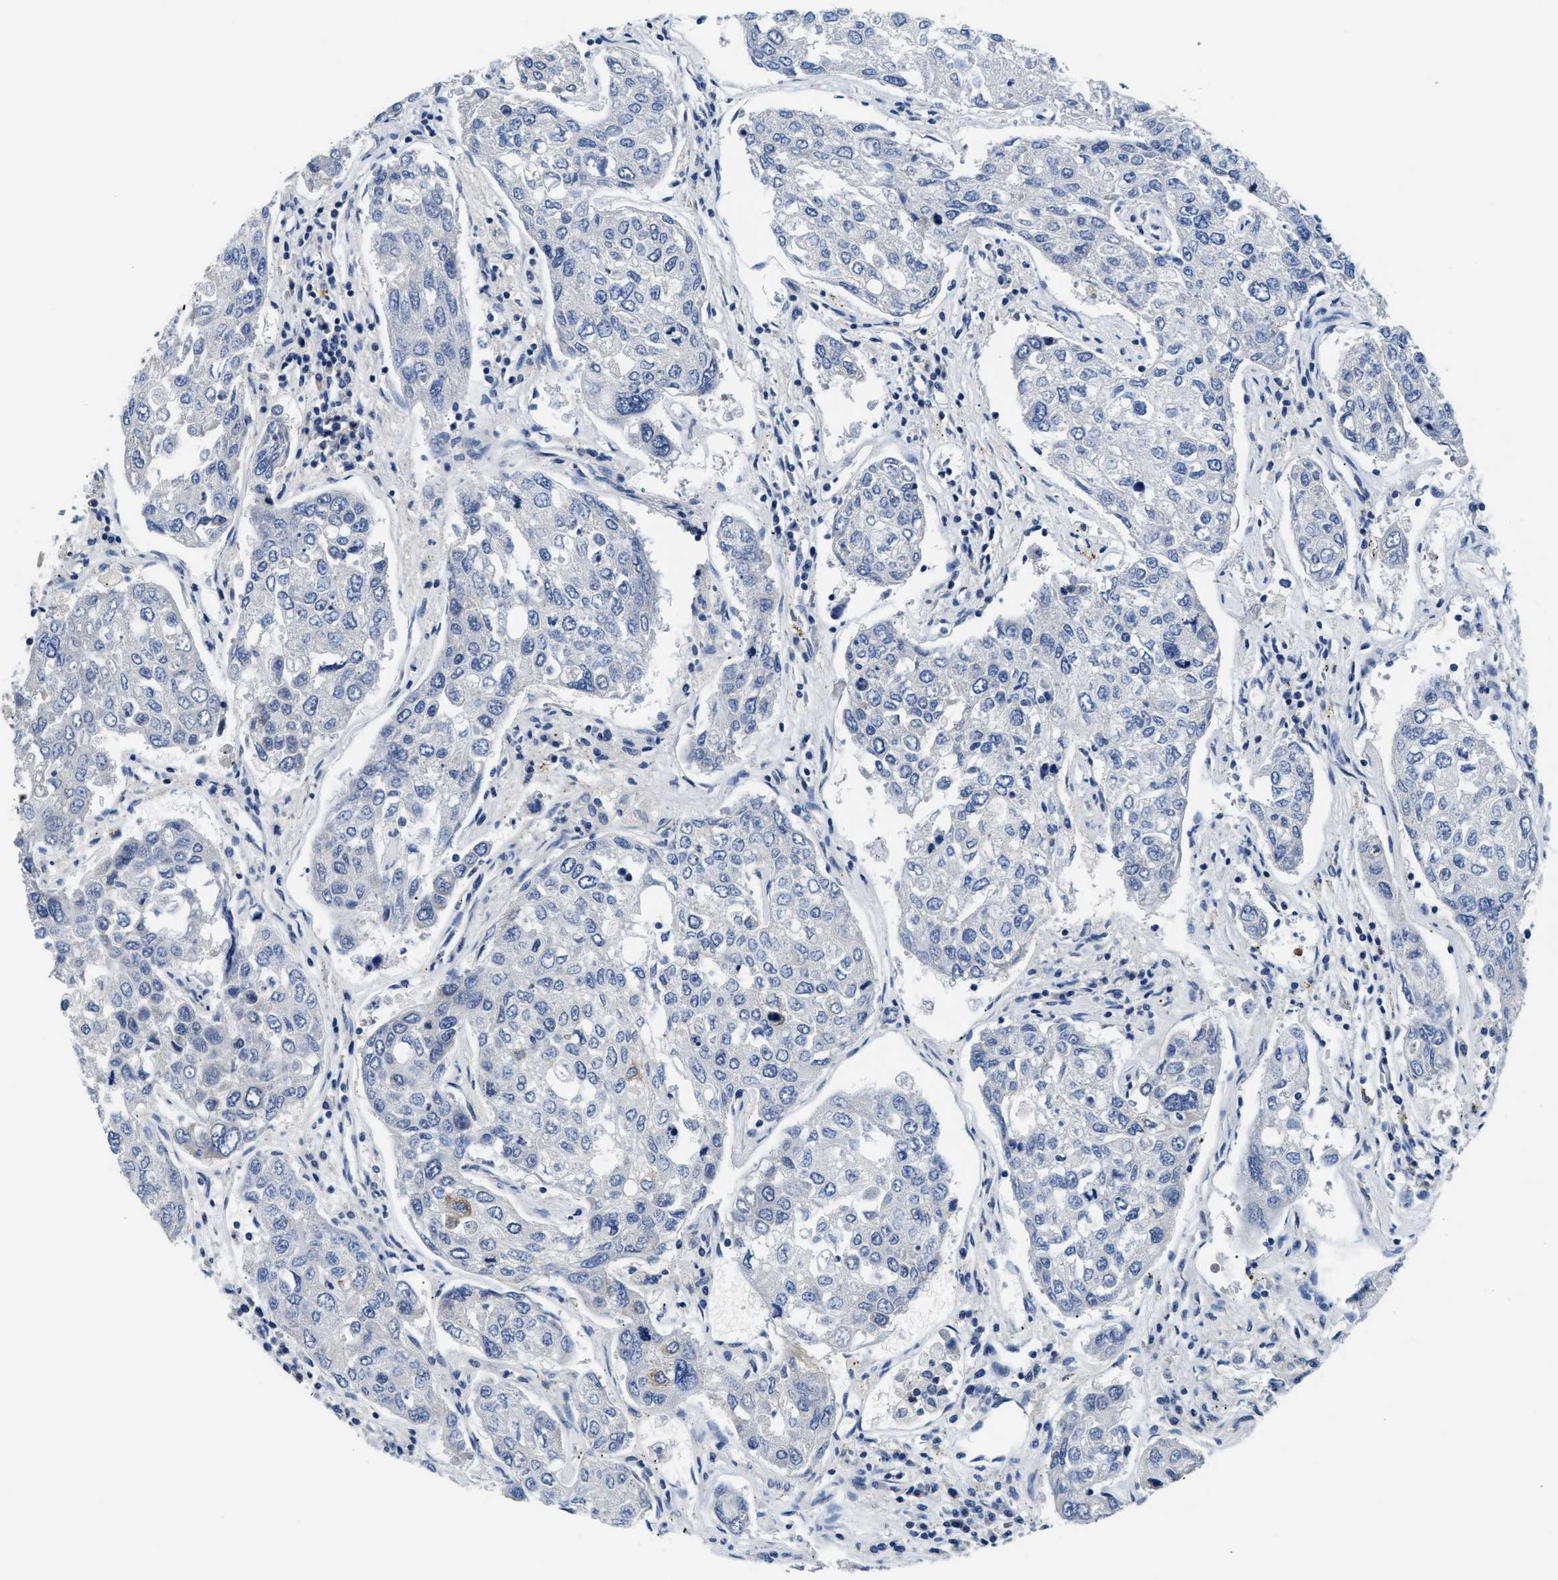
{"staining": {"intensity": "negative", "quantity": "none", "location": "none"}, "tissue": "urothelial cancer", "cell_type": "Tumor cells", "image_type": "cancer", "snomed": [{"axis": "morphology", "description": "Urothelial carcinoma, High grade"}, {"axis": "topography", "description": "Lymph node"}, {"axis": "topography", "description": "Urinary bladder"}], "caption": "Immunohistochemistry (IHC) photomicrograph of neoplastic tissue: urothelial cancer stained with DAB displays no significant protein staining in tumor cells.", "gene": "CLGN", "patient": {"sex": "male", "age": 51}}